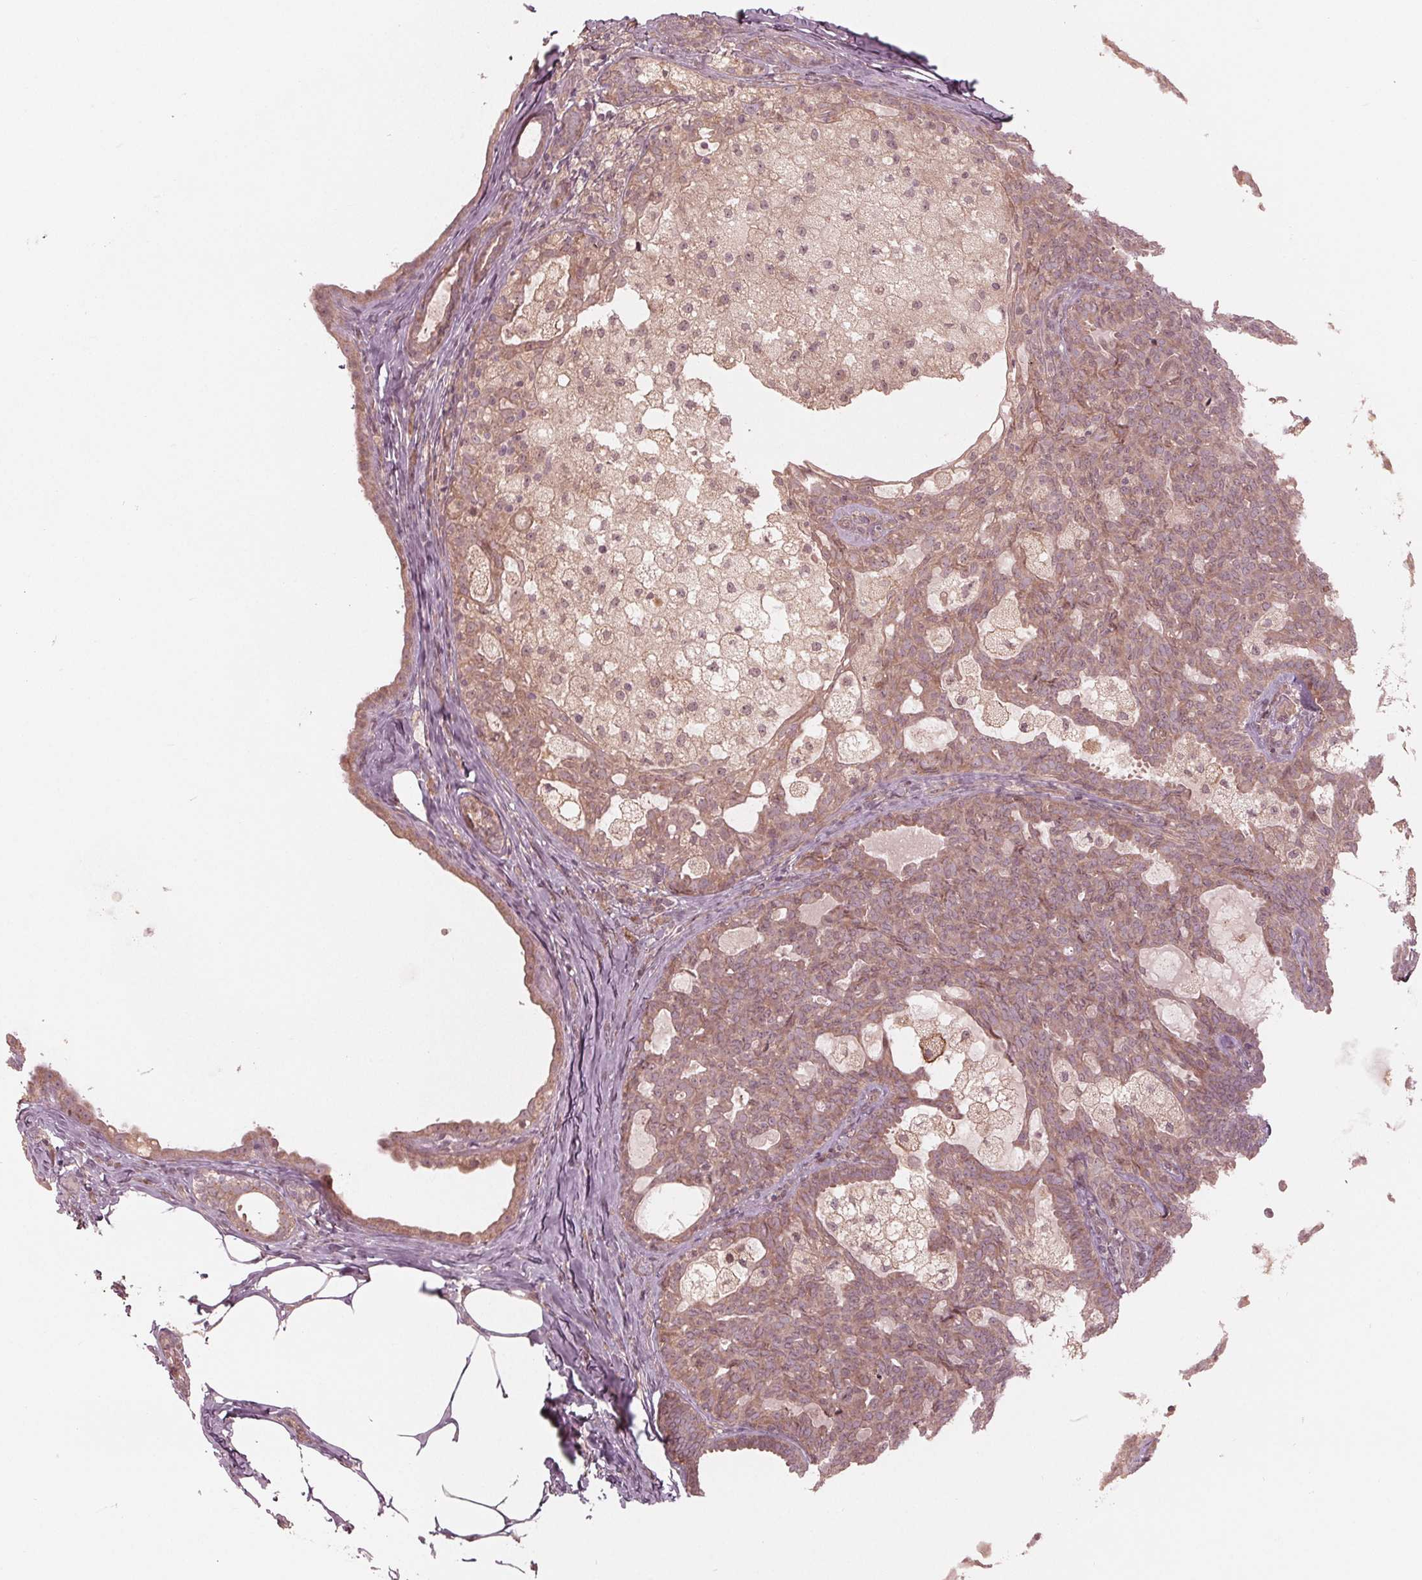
{"staining": {"intensity": "weak", "quantity": ">75%", "location": "cytoplasmic/membranous"}, "tissue": "breast cancer", "cell_type": "Tumor cells", "image_type": "cancer", "snomed": [{"axis": "morphology", "description": "Duct carcinoma"}, {"axis": "topography", "description": "Breast"}], "caption": "Human breast invasive ductal carcinoma stained with a protein marker displays weak staining in tumor cells.", "gene": "ZNF471", "patient": {"sex": "female", "age": 59}}